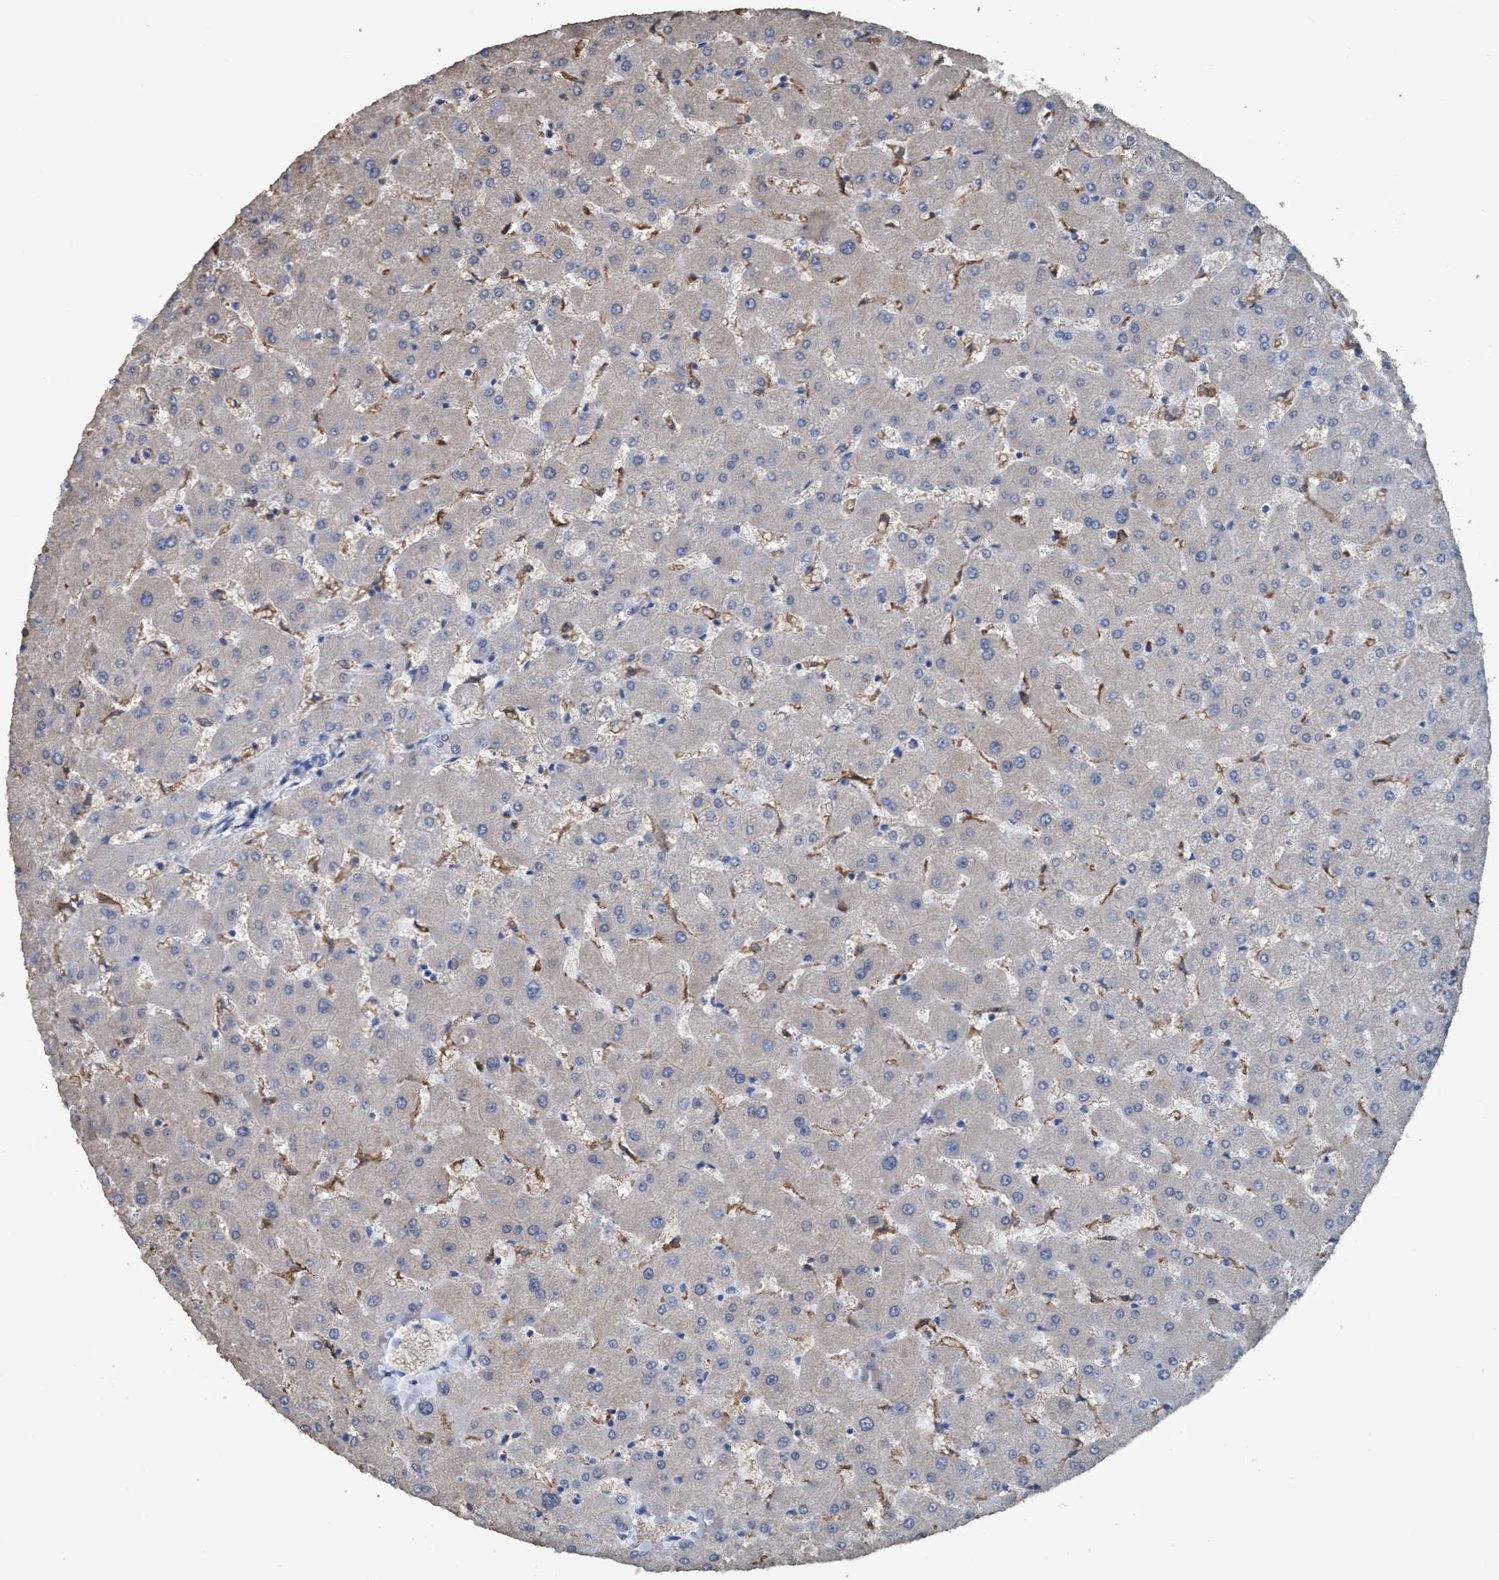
{"staining": {"intensity": "negative", "quantity": "none", "location": "none"}, "tissue": "liver", "cell_type": "Cholangiocytes", "image_type": "normal", "snomed": [{"axis": "morphology", "description": "Normal tissue, NOS"}, {"axis": "topography", "description": "Liver"}], "caption": "Cholangiocytes show no significant expression in unremarkable liver. Nuclei are stained in blue.", "gene": "DNAI1", "patient": {"sex": "female", "age": 63}}